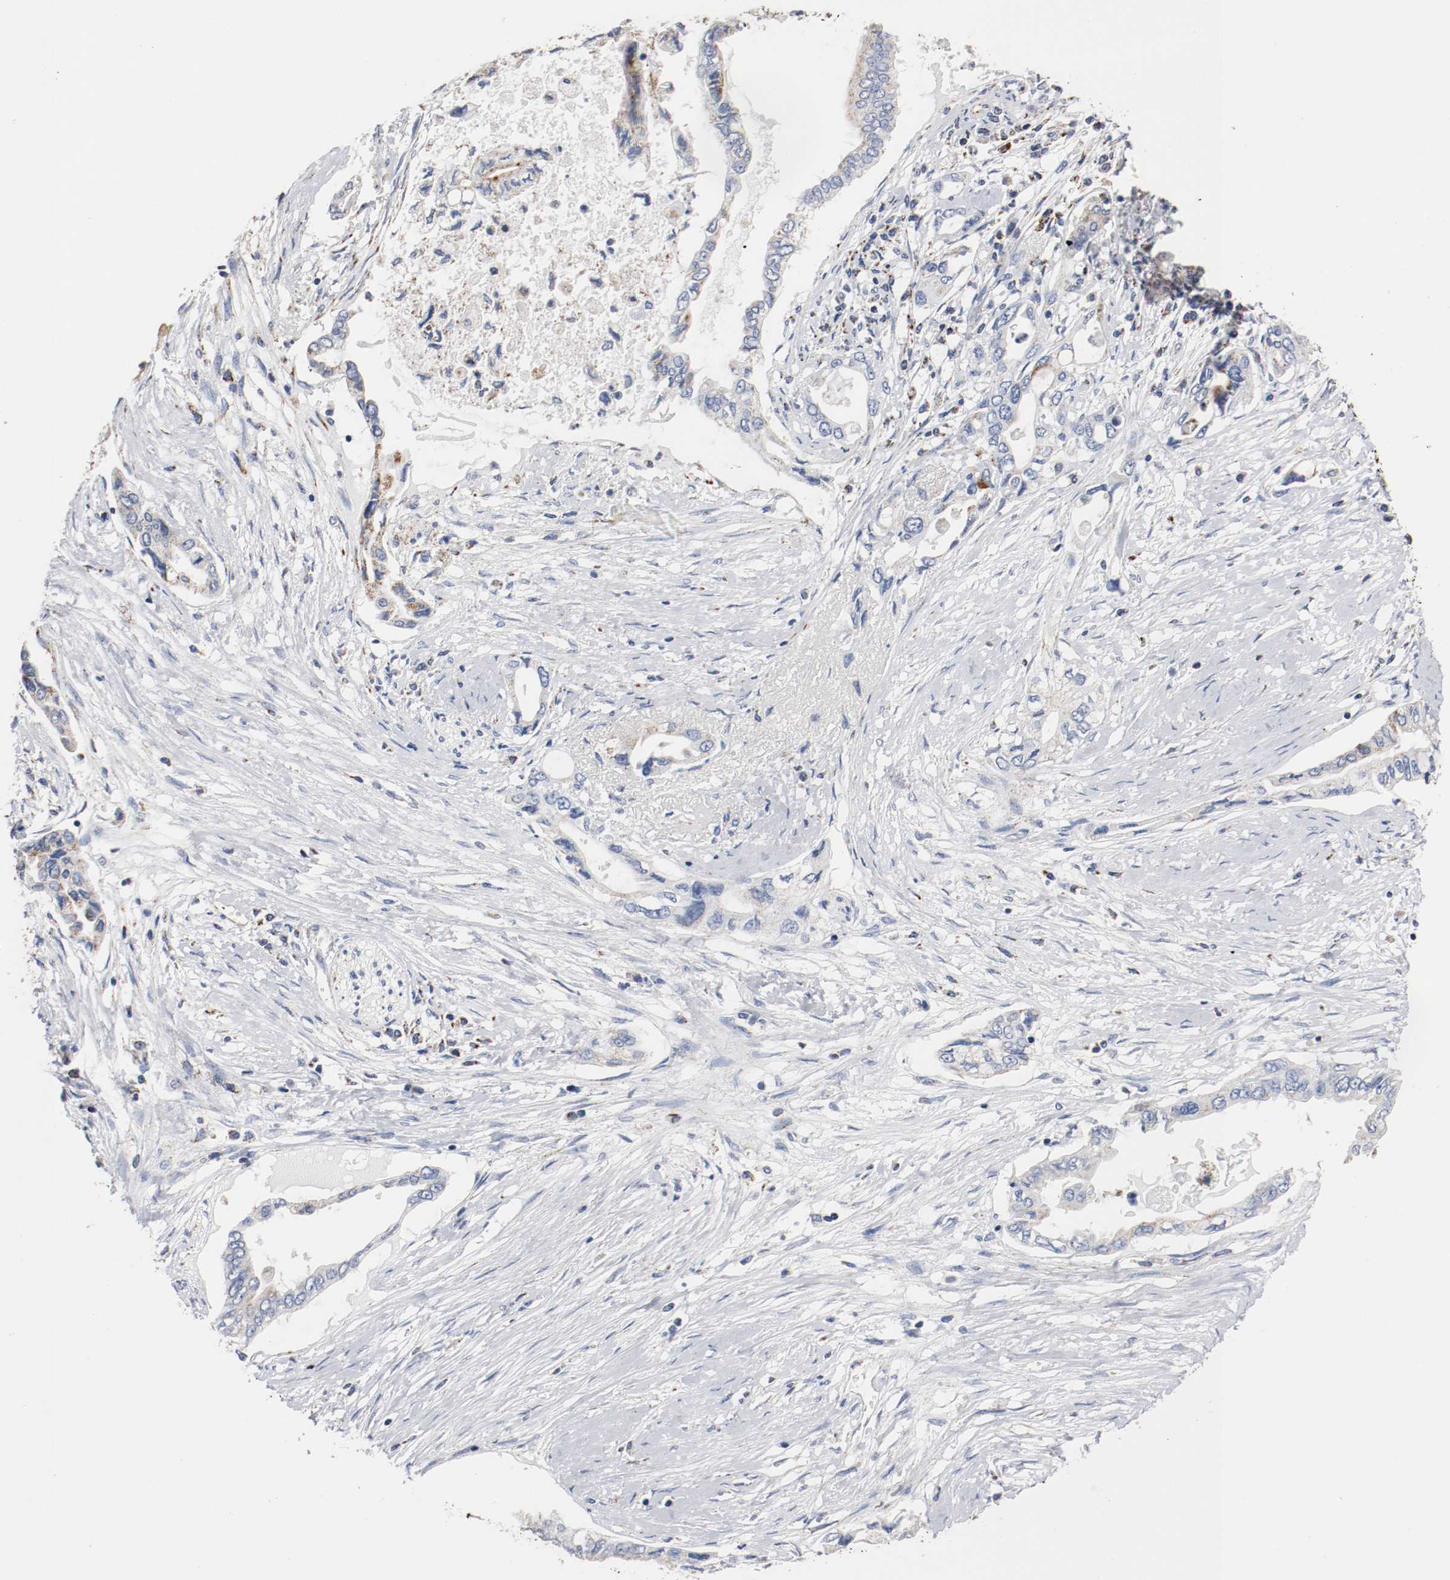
{"staining": {"intensity": "negative", "quantity": "none", "location": "none"}, "tissue": "pancreatic cancer", "cell_type": "Tumor cells", "image_type": "cancer", "snomed": [{"axis": "morphology", "description": "Adenocarcinoma, NOS"}, {"axis": "topography", "description": "Pancreas"}], "caption": "A high-resolution histopathology image shows immunohistochemistry (IHC) staining of pancreatic cancer (adenocarcinoma), which shows no significant positivity in tumor cells.", "gene": "TUBD1", "patient": {"sex": "female", "age": 57}}